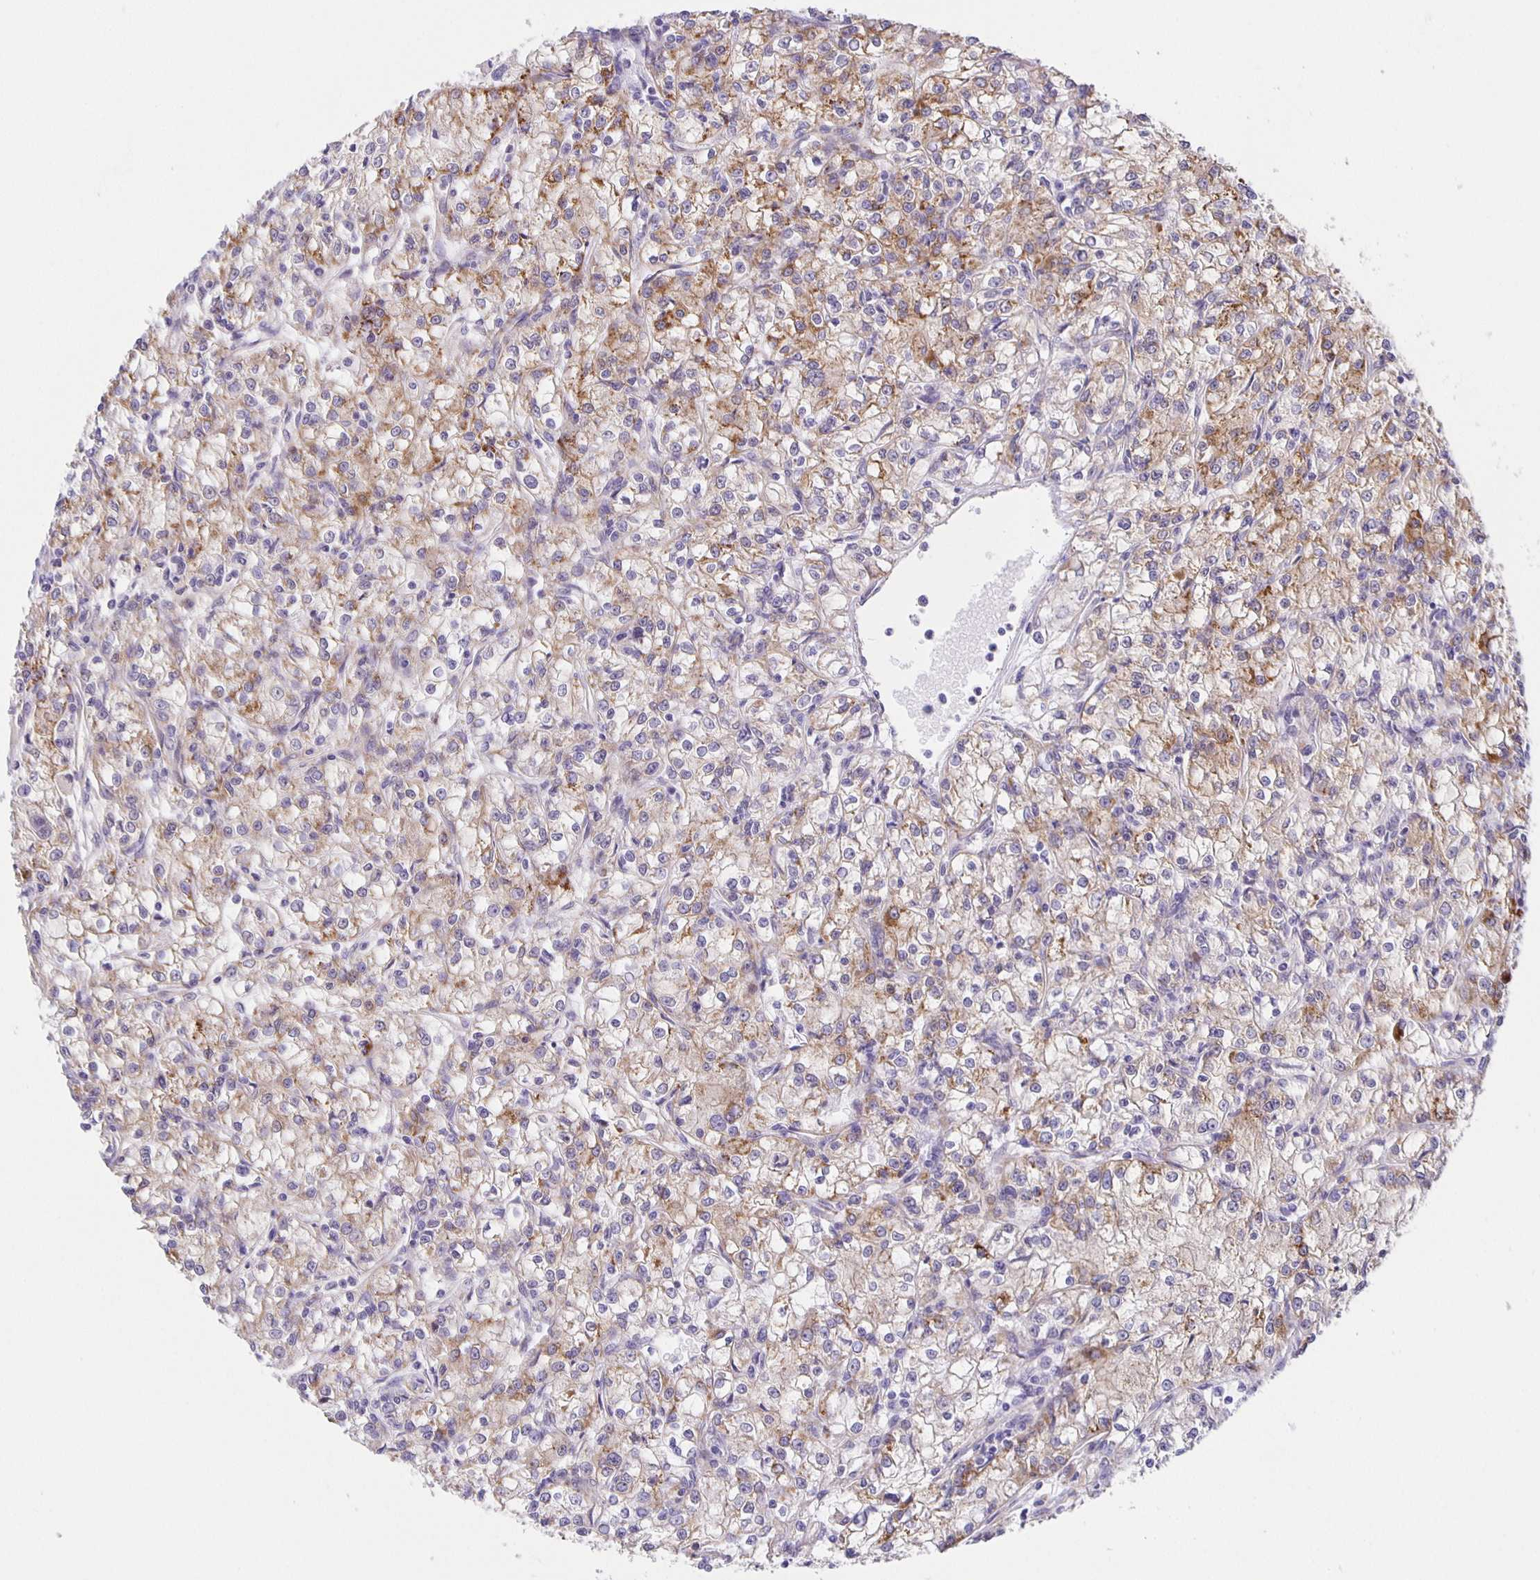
{"staining": {"intensity": "moderate", "quantity": "<25%", "location": "cytoplasmic/membranous"}, "tissue": "renal cancer", "cell_type": "Tumor cells", "image_type": "cancer", "snomed": [{"axis": "morphology", "description": "Adenocarcinoma, NOS"}, {"axis": "topography", "description": "Kidney"}], "caption": "The histopathology image shows immunohistochemical staining of adenocarcinoma (renal). There is moderate cytoplasmic/membranous positivity is seen in approximately <25% of tumor cells.", "gene": "JMJD4", "patient": {"sex": "female", "age": 59}}